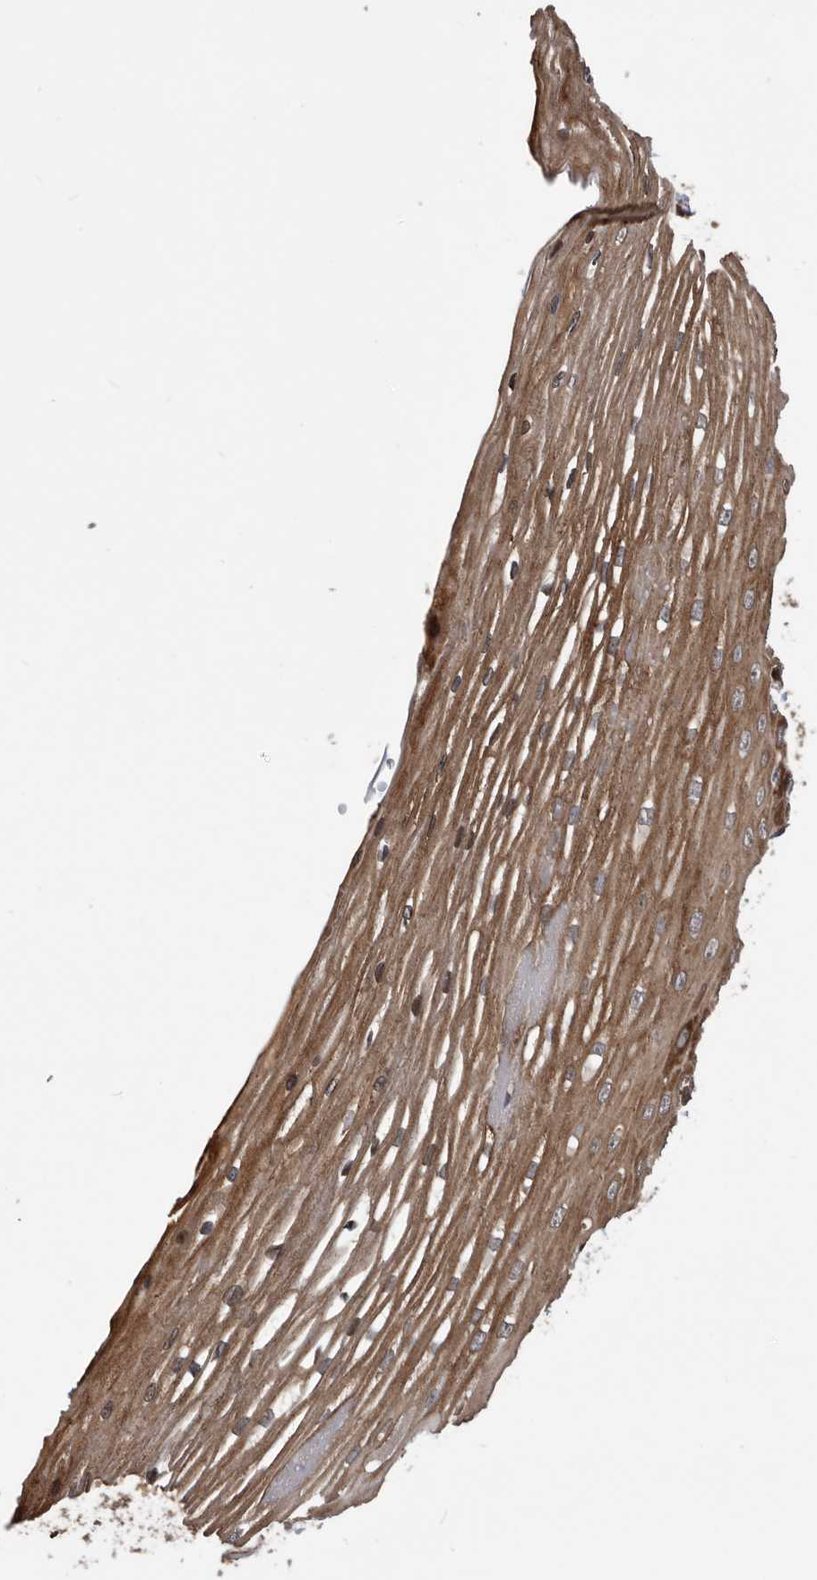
{"staining": {"intensity": "strong", "quantity": ">75%", "location": "cytoplasmic/membranous"}, "tissue": "esophagus", "cell_type": "Squamous epithelial cells", "image_type": "normal", "snomed": [{"axis": "morphology", "description": "Normal tissue, NOS"}, {"axis": "topography", "description": "Esophagus"}], "caption": "Human esophagus stained with a brown dye displays strong cytoplasmic/membranous positive expression in approximately >75% of squamous epithelial cells.", "gene": "SERINC2", "patient": {"sex": "male", "age": 62}}